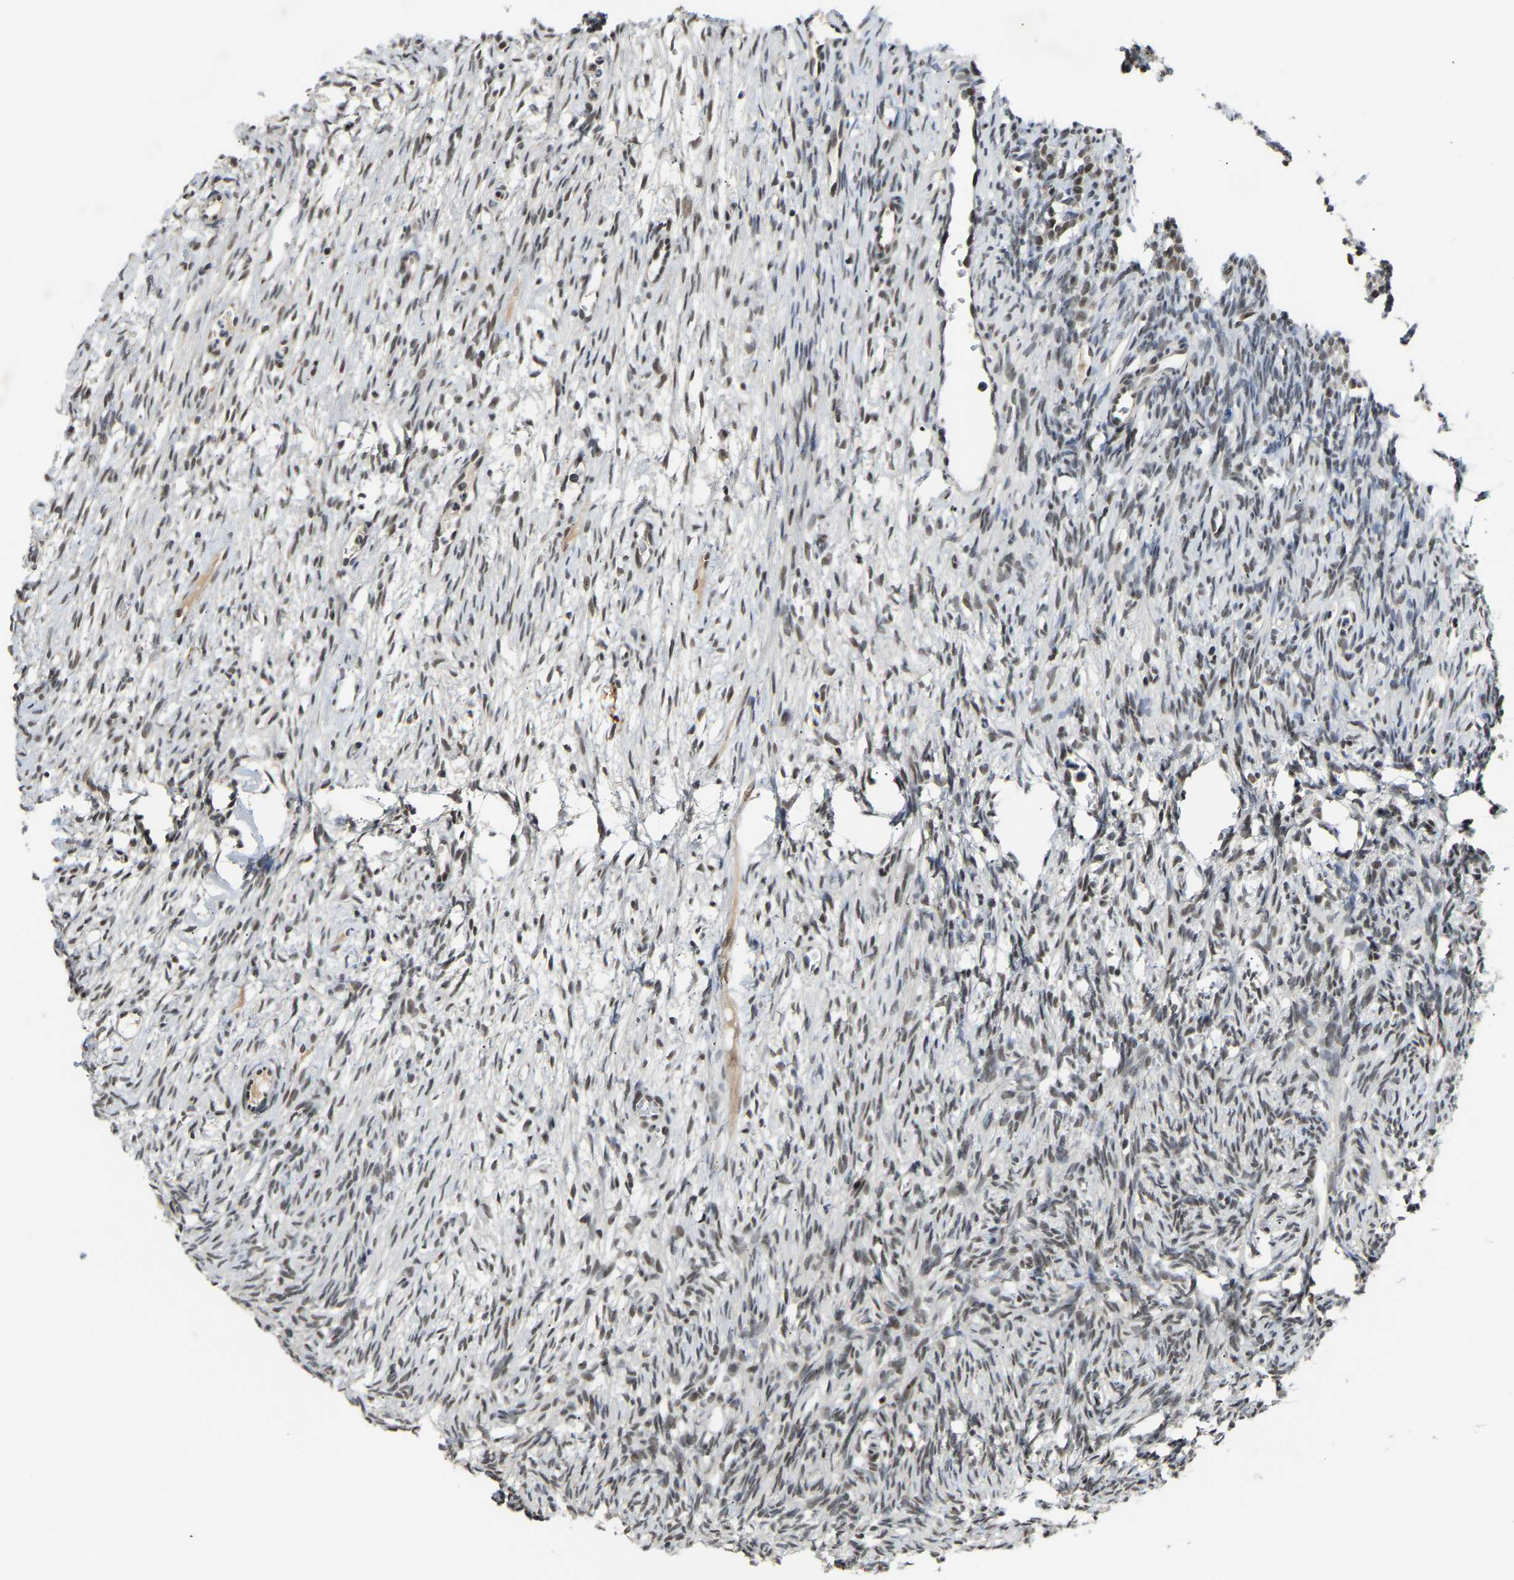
{"staining": {"intensity": "weak", "quantity": ">75%", "location": "cytoplasmic/membranous"}, "tissue": "ovary", "cell_type": "Follicle cells", "image_type": "normal", "snomed": [{"axis": "morphology", "description": "Normal tissue, NOS"}, {"axis": "topography", "description": "Ovary"}], "caption": "Human ovary stained with a brown dye exhibits weak cytoplasmic/membranous positive expression in approximately >75% of follicle cells.", "gene": "RBM15", "patient": {"sex": "female", "age": 33}}